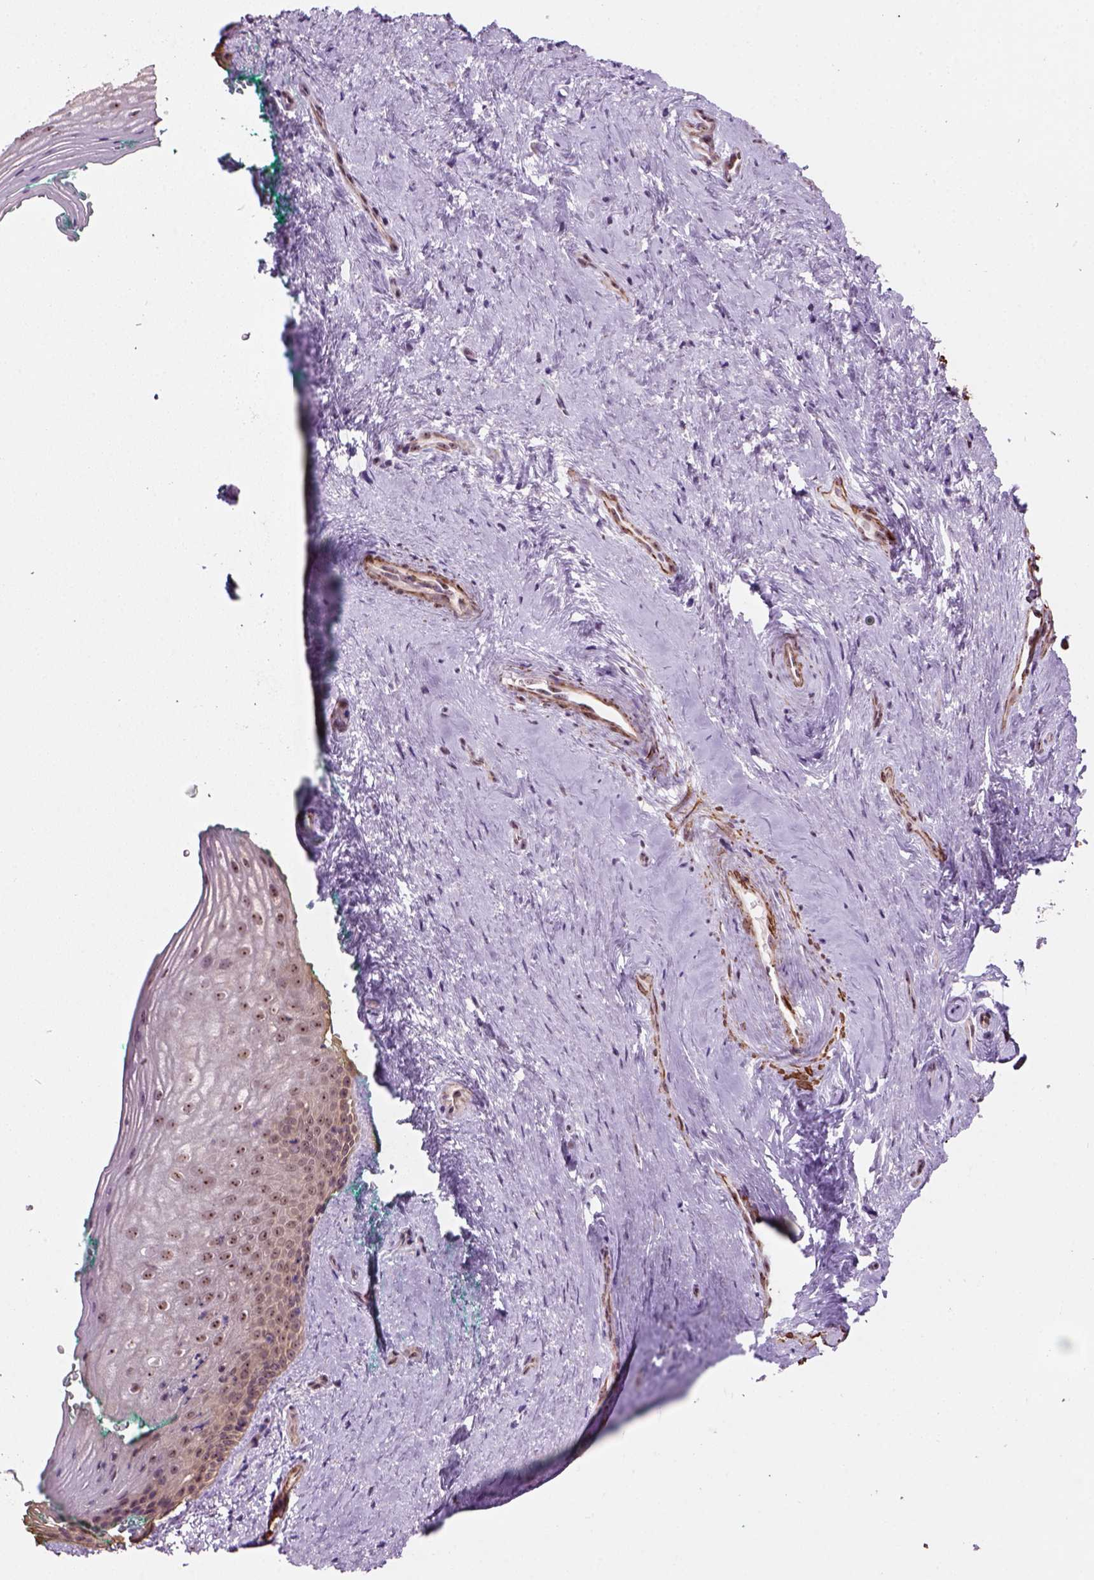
{"staining": {"intensity": "moderate", "quantity": ">75%", "location": "nuclear"}, "tissue": "vagina", "cell_type": "Squamous epithelial cells", "image_type": "normal", "snomed": [{"axis": "morphology", "description": "Normal tissue, NOS"}, {"axis": "topography", "description": "Vagina"}], "caption": "Human vagina stained with a brown dye shows moderate nuclear positive staining in about >75% of squamous epithelial cells.", "gene": "RRS1", "patient": {"sex": "female", "age": 45}}